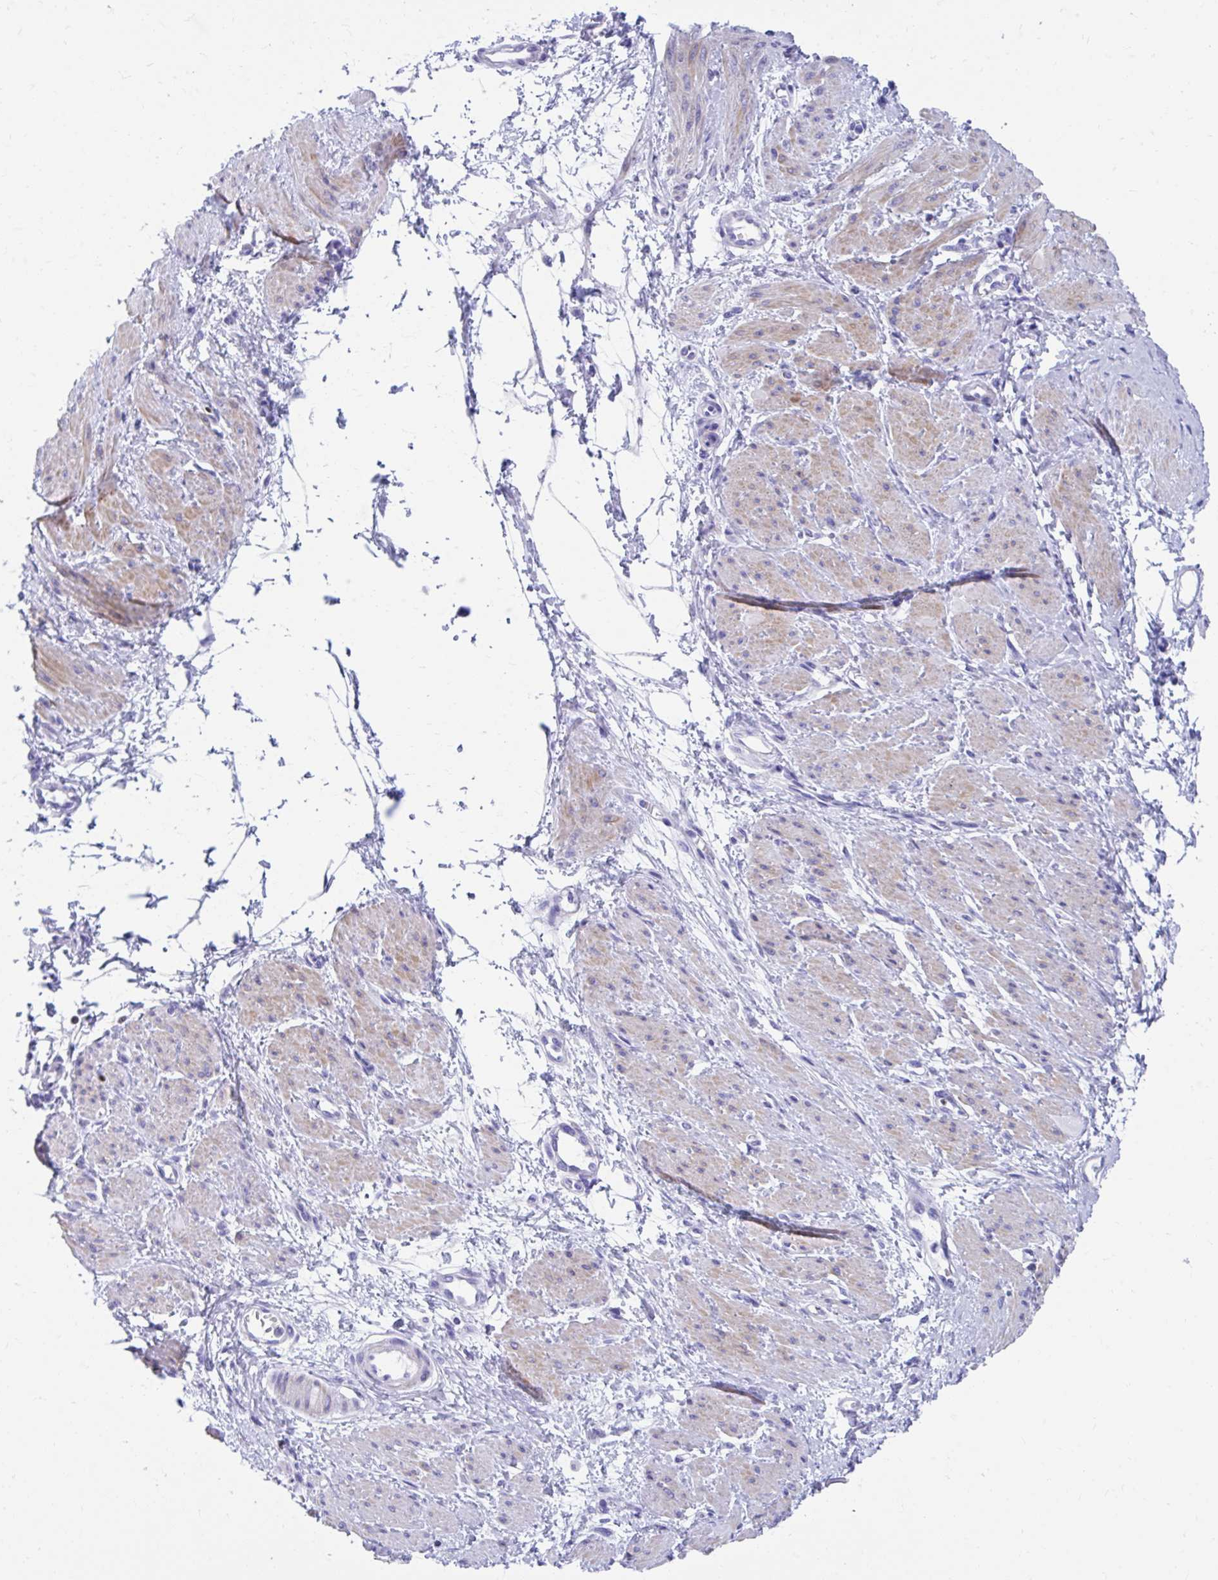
{"staining": {"intensity": "moderate", "quantity": "25%-75%", "location": "cytoplasmic/membranous"}, "tissue": "smooth muscle", "cell_type": "Smooth muscle cells", "image_type": "normal", "snomed": [{"axis": "morphology", "description": "Normal tissue, NOS"}, {"axis": "topography", "description": "Smooth muscle"}, {"axis": "topography", "description": "Uterus"}], "caption": "Smooth muscle stained for a protein (brown) exhibits moderate cytoplasmic/membranous positive positivity in approximately 25%-75% of smooth muscle cells.", "gene": "RUNX3", "patient": {"sex": "female", "age": 39}}